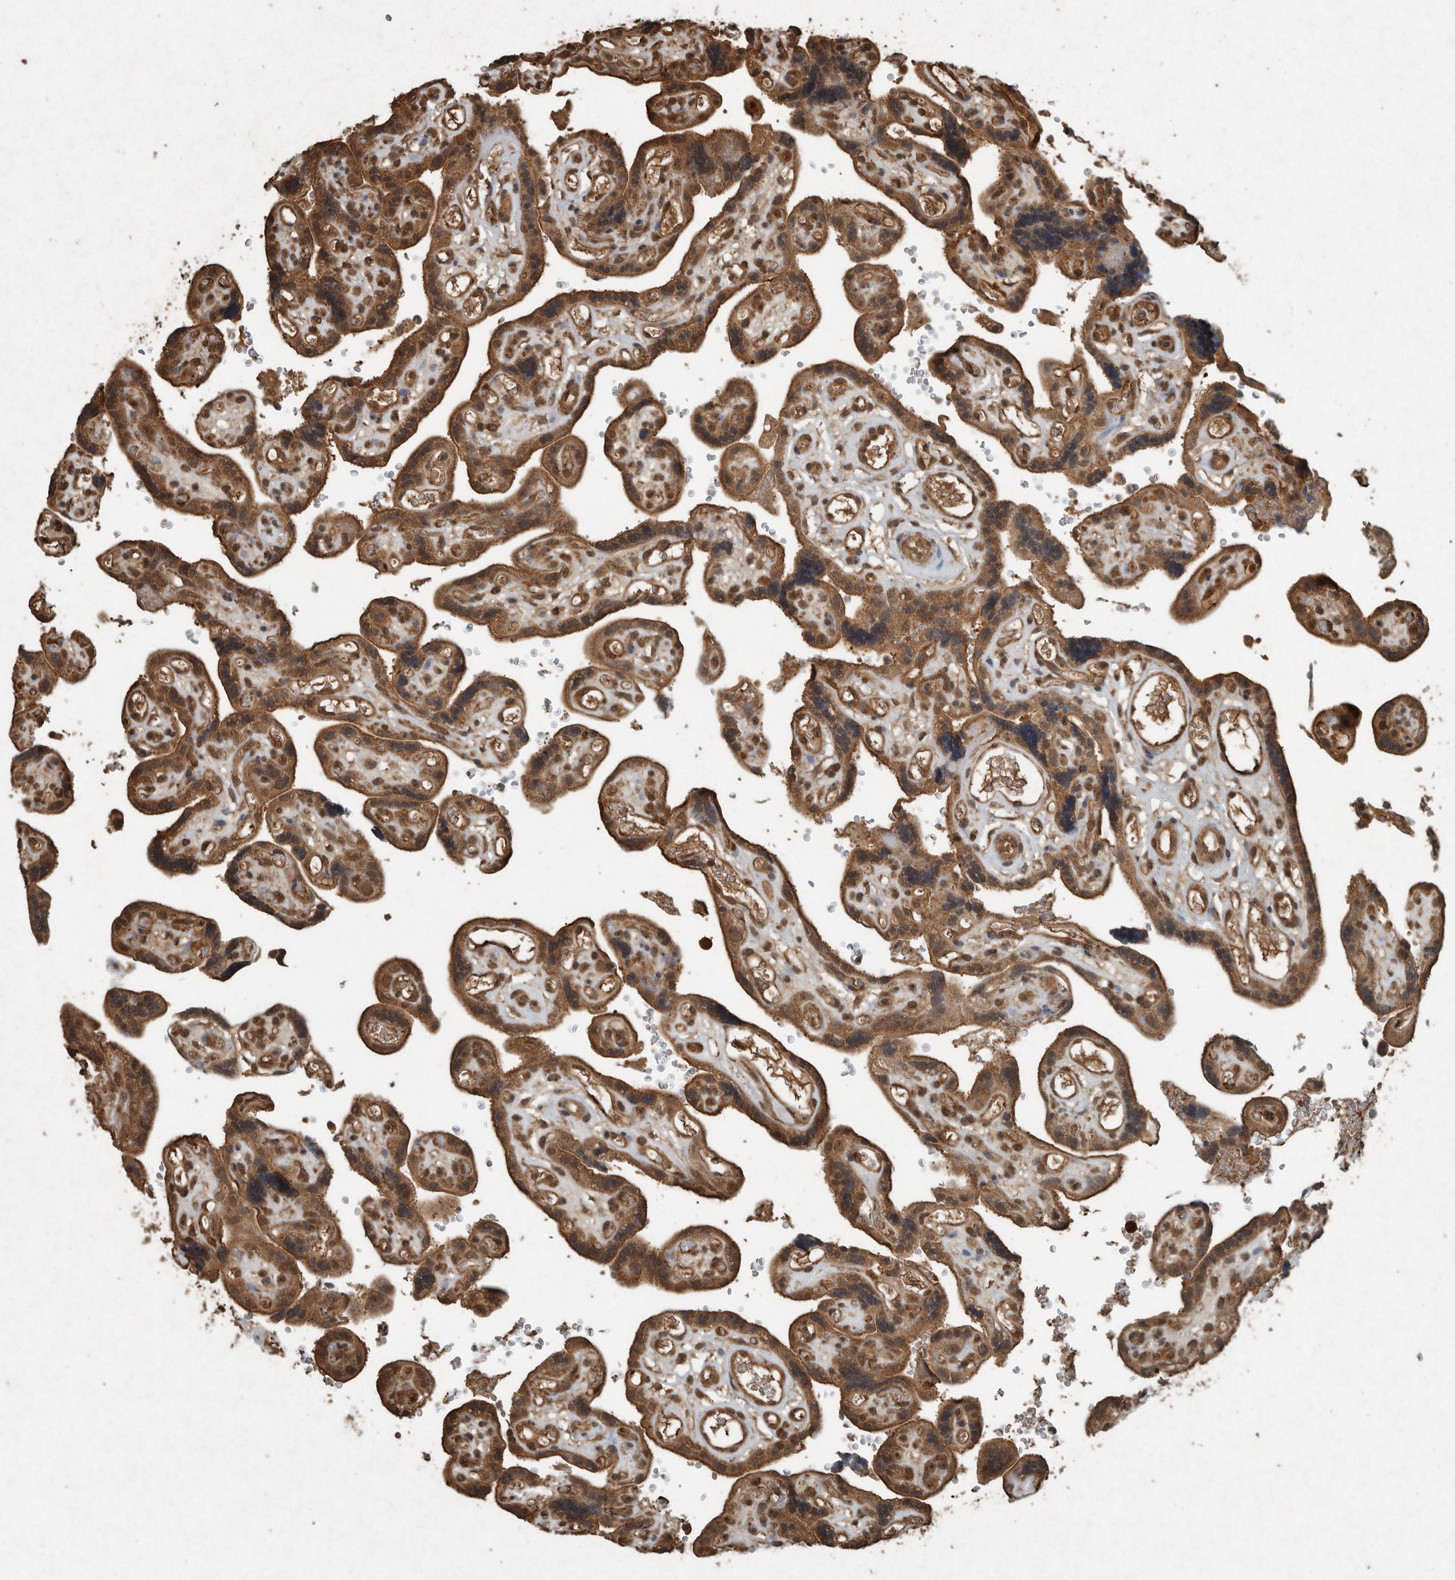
{"staining": {"intensity": "moderate", "quantity": ">75%", "location": "cytoplasmic/membranous,nuclear"}, "tissue": "placenta", "cell_type": "Decidual cells", "image_type": "normal", "snomed": [{"axis": "morphology", "description": "Normal tissue, NOS"}, {"axis": "topography", "description": "Placenta"}], "caption": "Decidual cells show medium levels of moderate cytoplasmic/membranous,nuclear staining in approximately >75% of cells in normal placenta.", "gene": "ARHGEF12", "patient": {"sex": "female", "age": 30}}